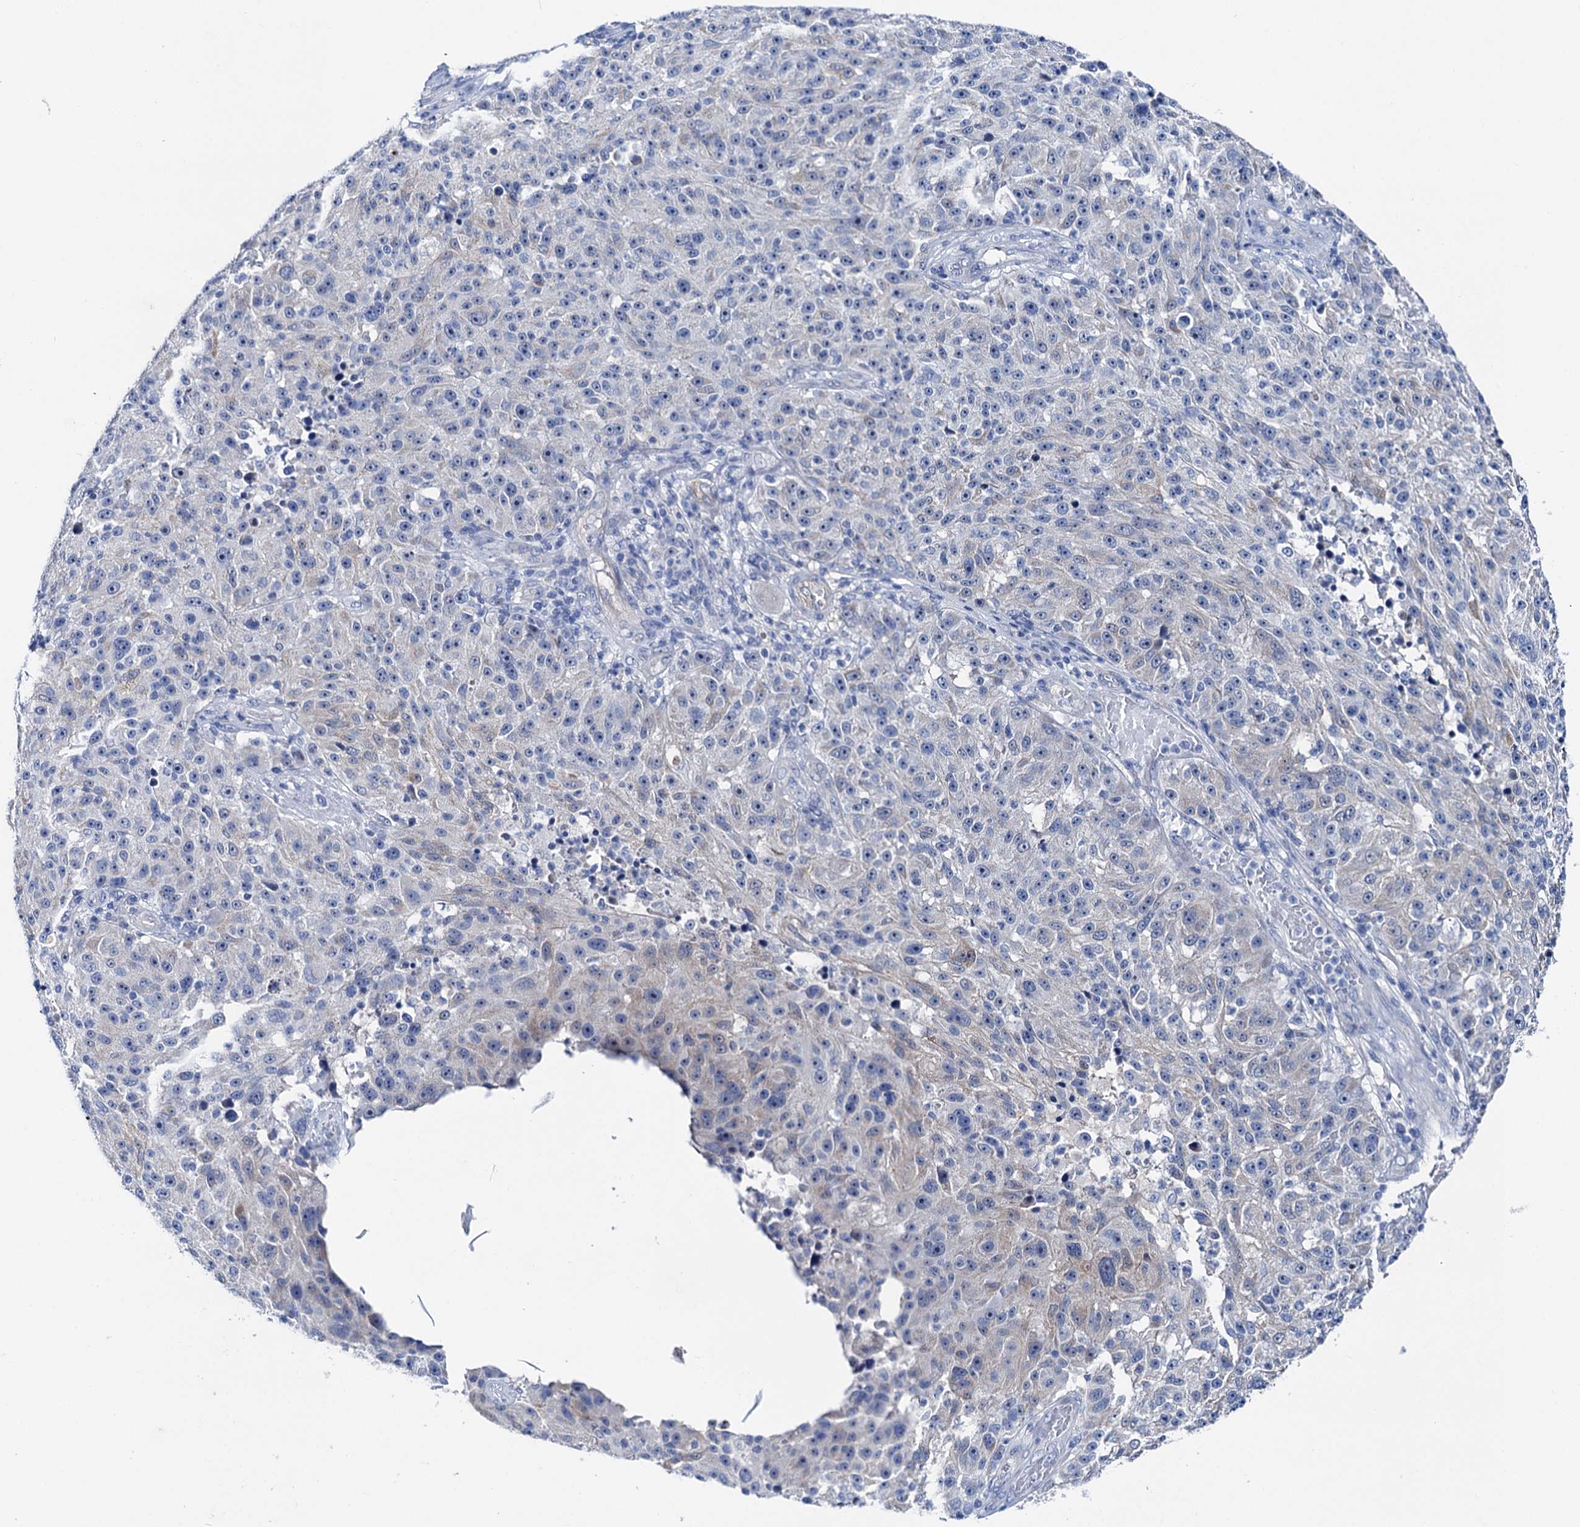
{"staining": {"intensity": "negative", "quantity": "none", "location": "none"}, "tissue": "melanoma", "cell_type": "Tumor cells", "image_type": "cancer", "snomed": [{"axis": "morphology", "description": "Malignant melanoma, NOS"}, {"axis": "topography", "description": "Skin"}], "caption": "The immunohistochemistry image has no significant staining in tumor cells of malignant melanoma tissue.", "gene": "SHROOM1", "patient": {"sex": "male", "age": 53}}